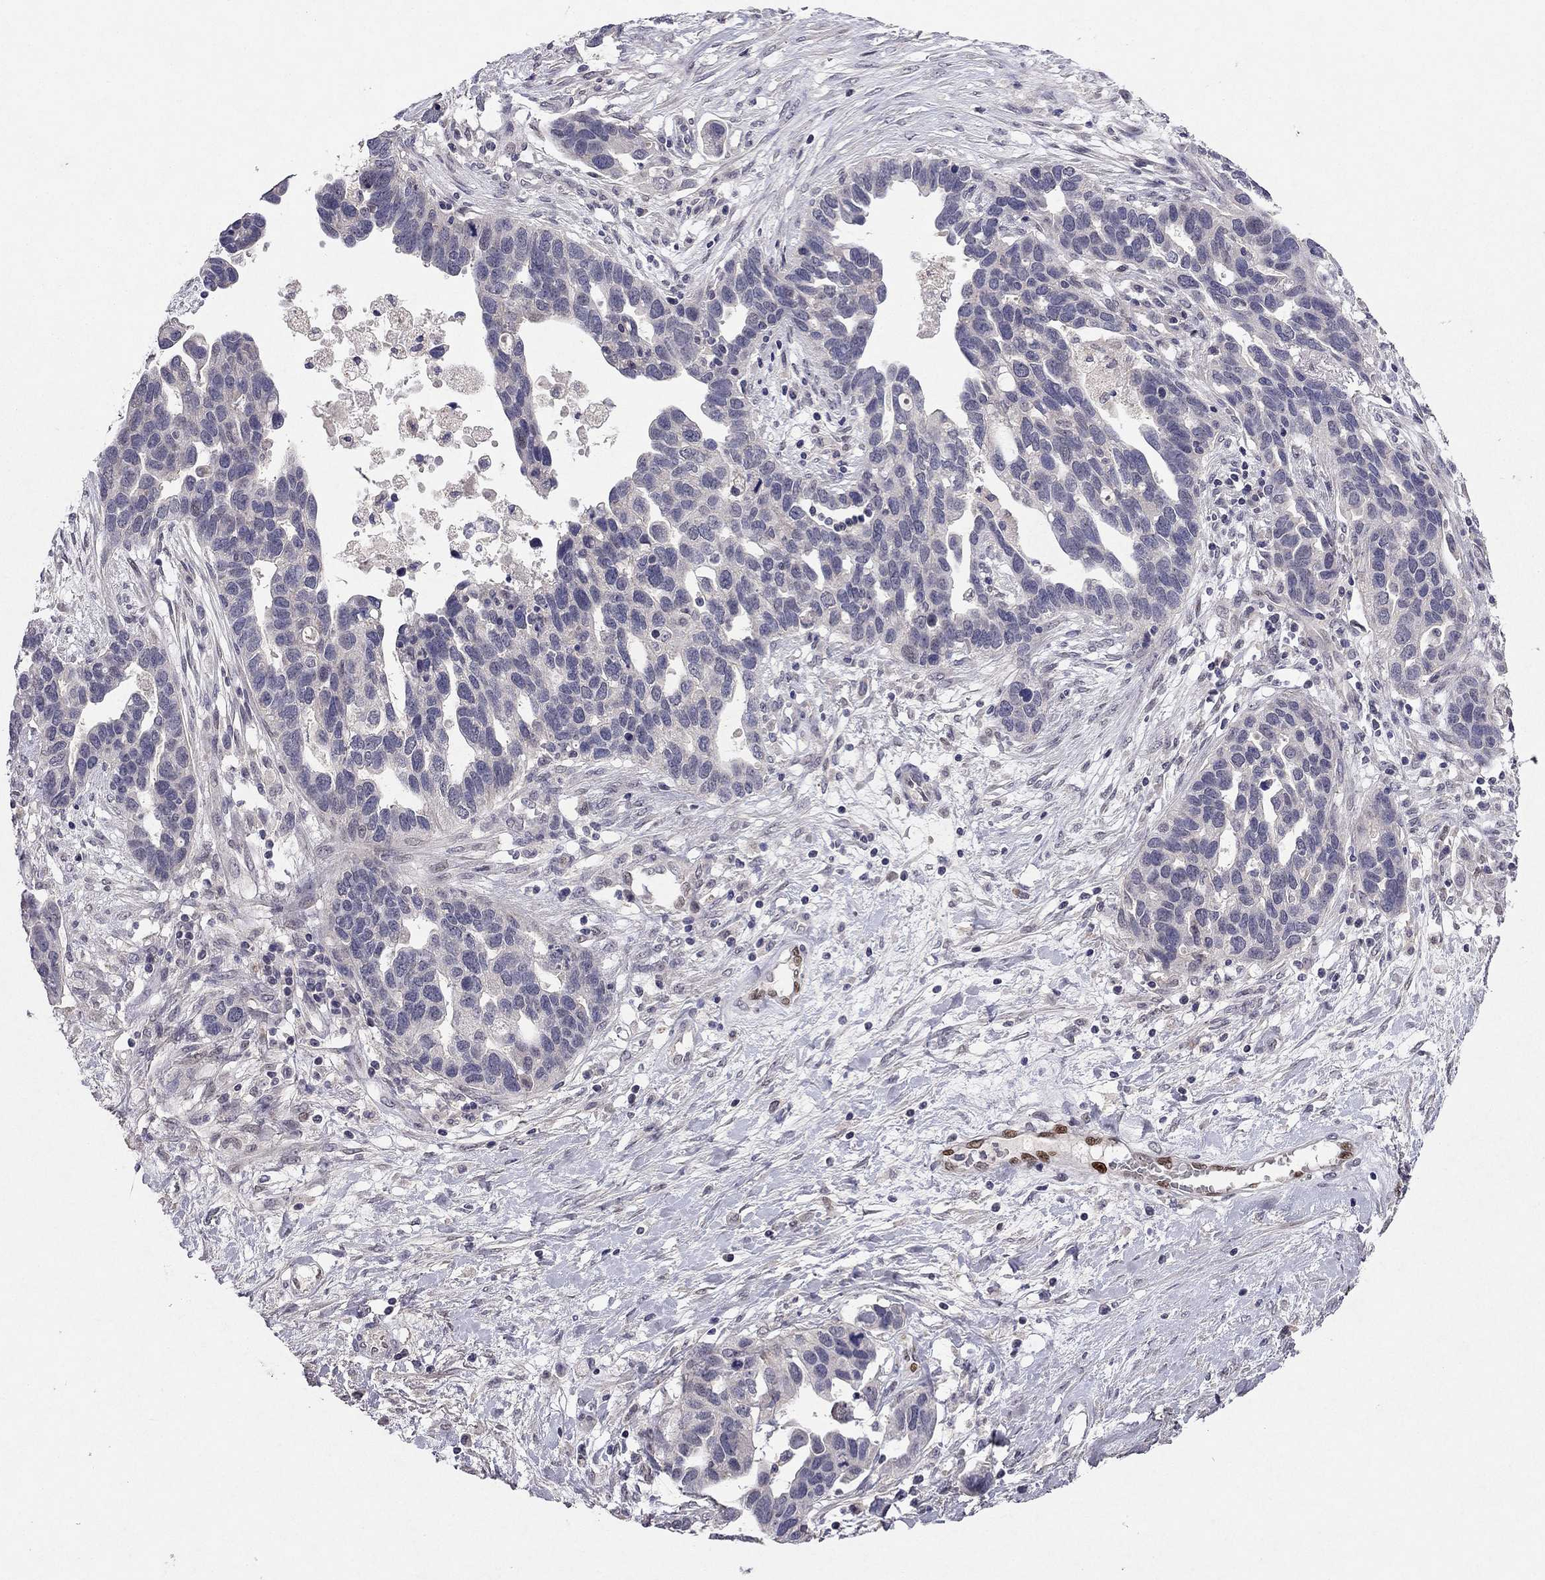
{"staining": {"intensity": "negative", "quantity": "none", "location": "none"}, "tissue": "ovarian cancer", "cell_type": "Tumor cells", "image_type": "cancer", "snomed": [{"axis": "morphology", "description": "Cystadenocarcinoma, serous, NOS"}, {"axis": "topography", "description": "Ovary"}], "caption": "Protein analysis of ovarian cancer (serous cystadenocarcinoma) exhibits no significant staining in tumor cells.", "gene": "ESR2", "patient": {"sex": "female", "age": 54}}